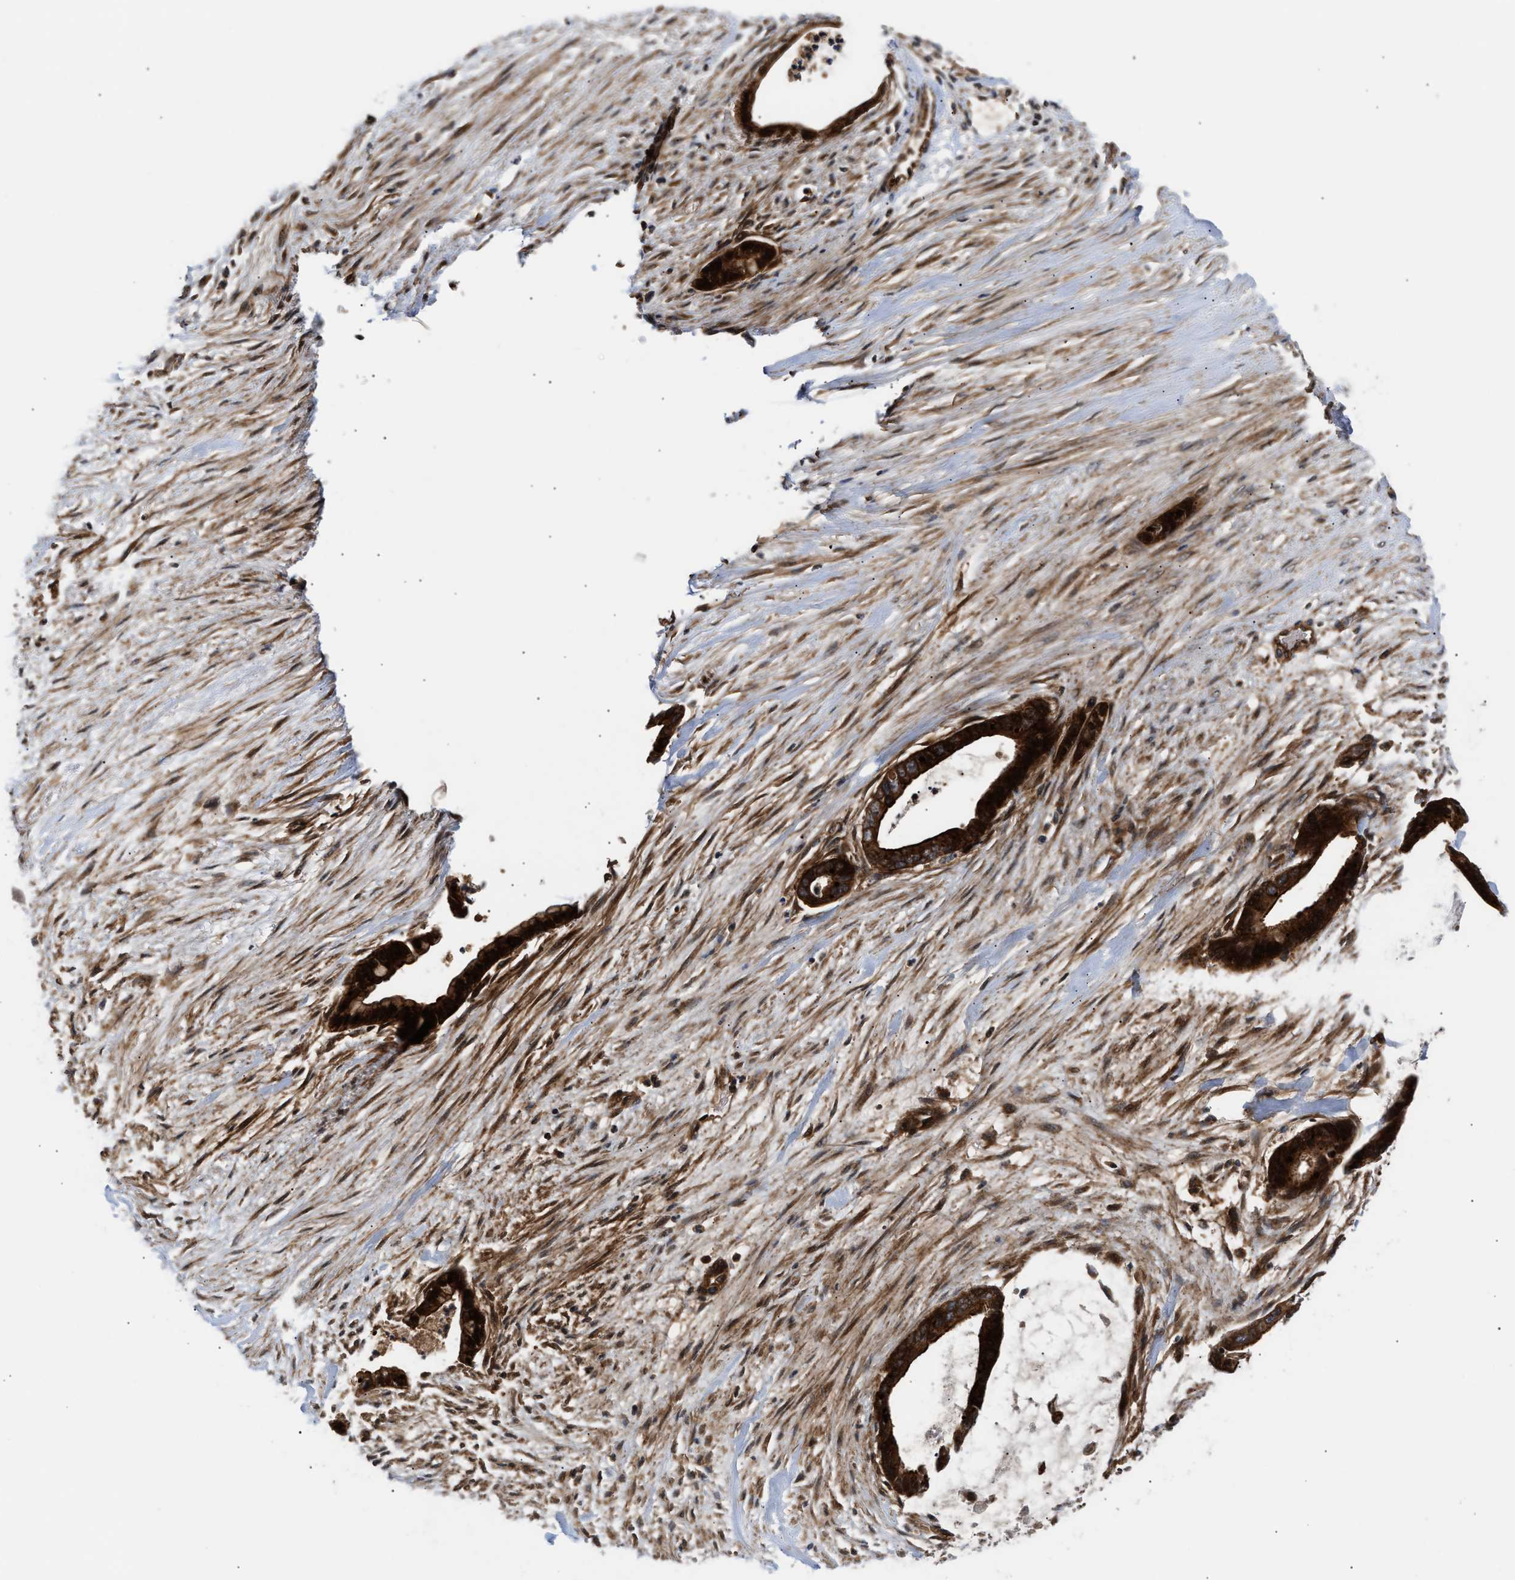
{"staining": {"intensity": "strong", "quantity": ">75%", "location": "cytoplasmic/membranous"}, "tissue": "liver cancer", "cell_type": "Tumor cells", "image_type": "cancer", "snomed": [{"axis": "morphology", "description": "Cholangiocarcinoma"}, {"axis": "topography", "description": "Liver"}], "caption": "Liver cancer stained with immunohistochemistry (IHC) displays strong cytoplasmic/membranous staining in approximately >75% of tumor cells.", "gene": "STAU1", "patient": {"sex": "female", "age": 55}}